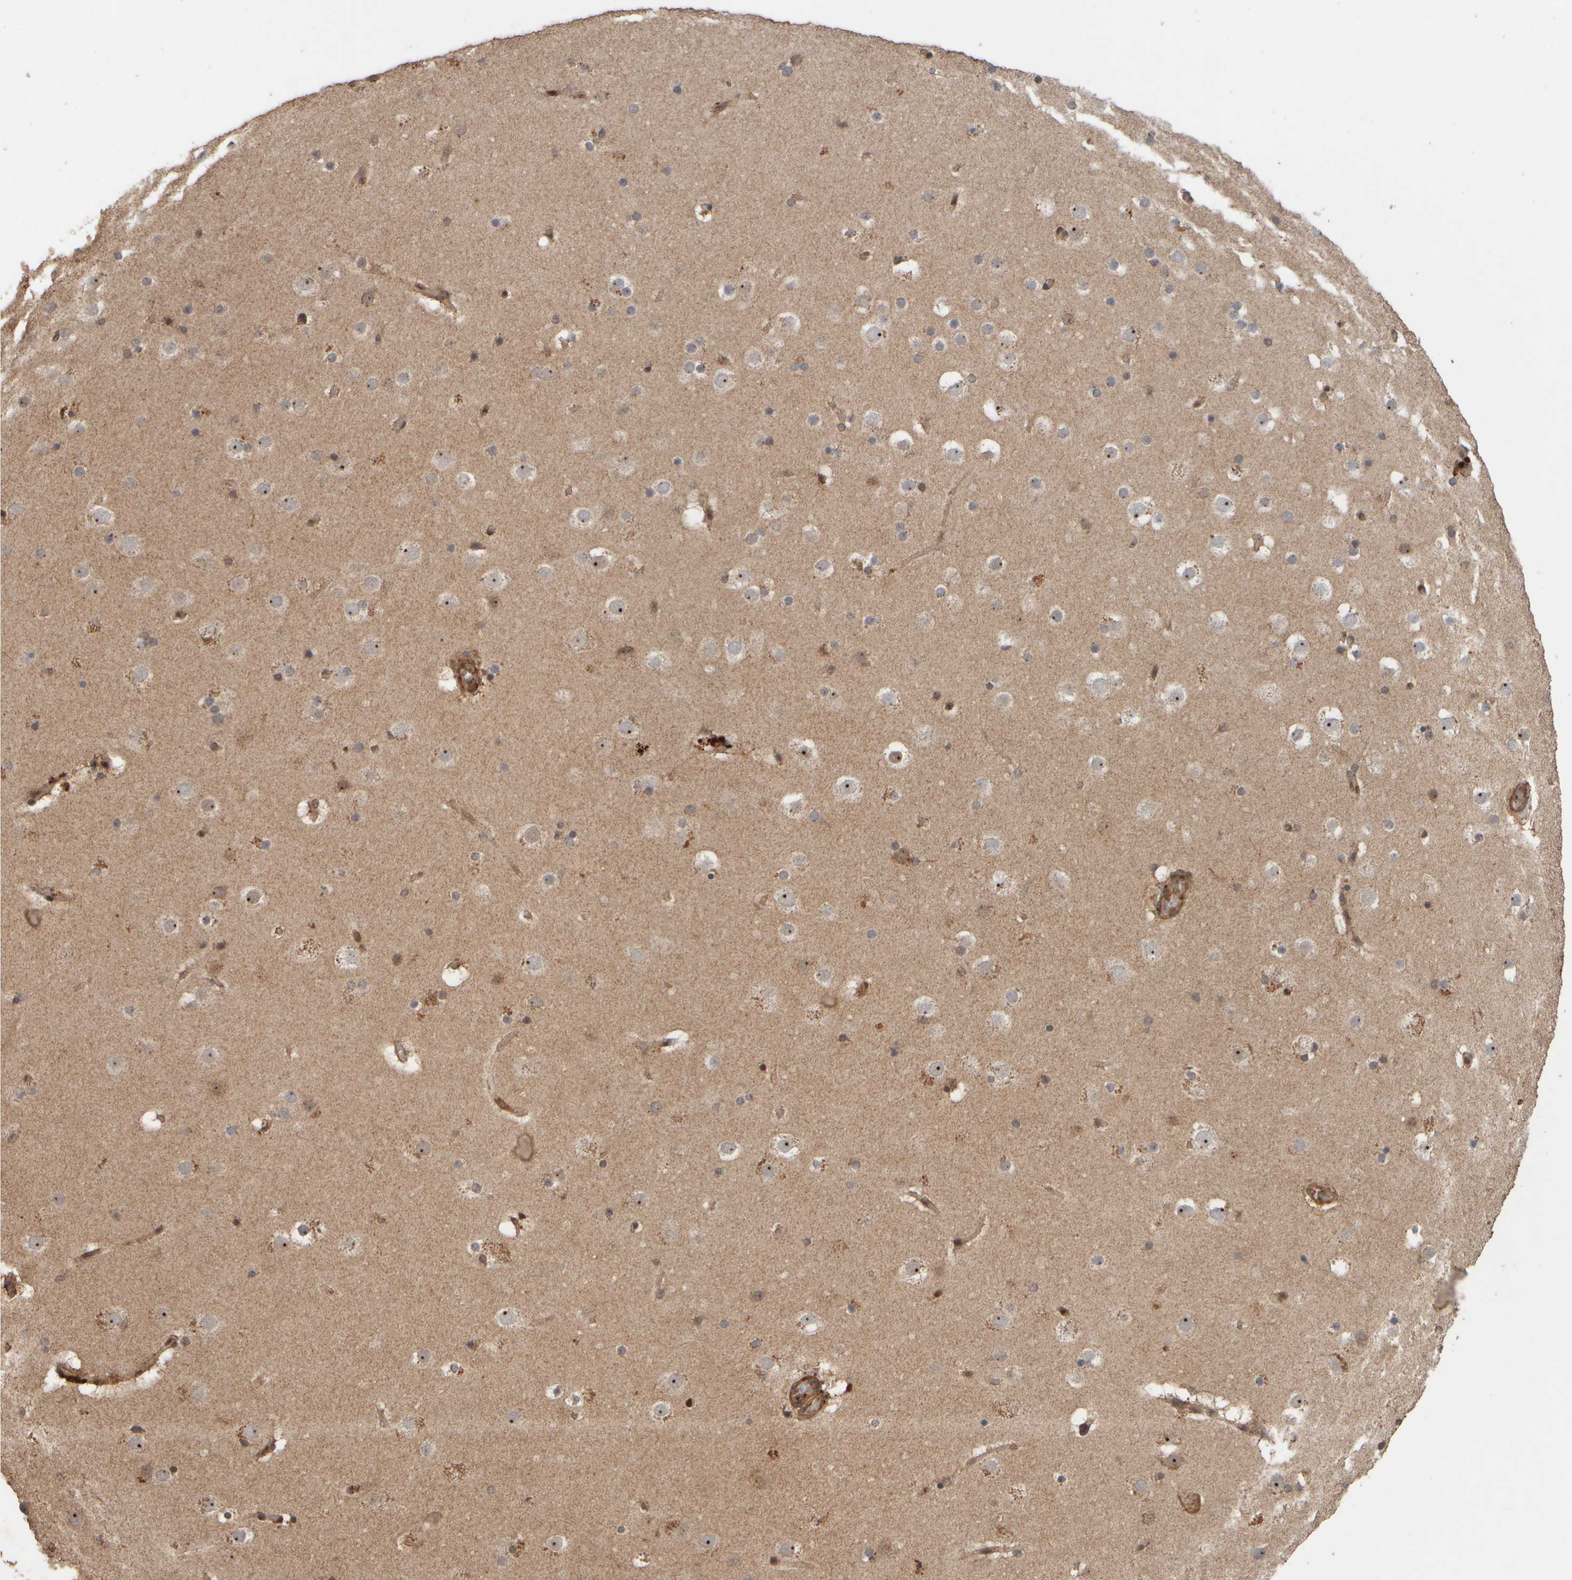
{"staining": {"intensity": "moderate", "quantity": ">75%", "location": "cytoplasmic/membranous"}, "tissue": "cerebral cortex", "cell_type": "Endothelial cells", "image_type": "normal", "snomed": [{"axis": "morphology", "description": "Normal tissue, NOS"}, {"axis": "topography", "description": "Cerebral cortex"}], "caption": "Protein expression analysis of normal human cerebral cortex reveals moderate cytoplasmic/membranous positivity in about >75% of endothelial cells. Immunohistochemistry stains the protein of interest in brown and the nuclei are stained blue.", "gene": "SPHK1", "patient": {"sex": "male", "age": 57}}